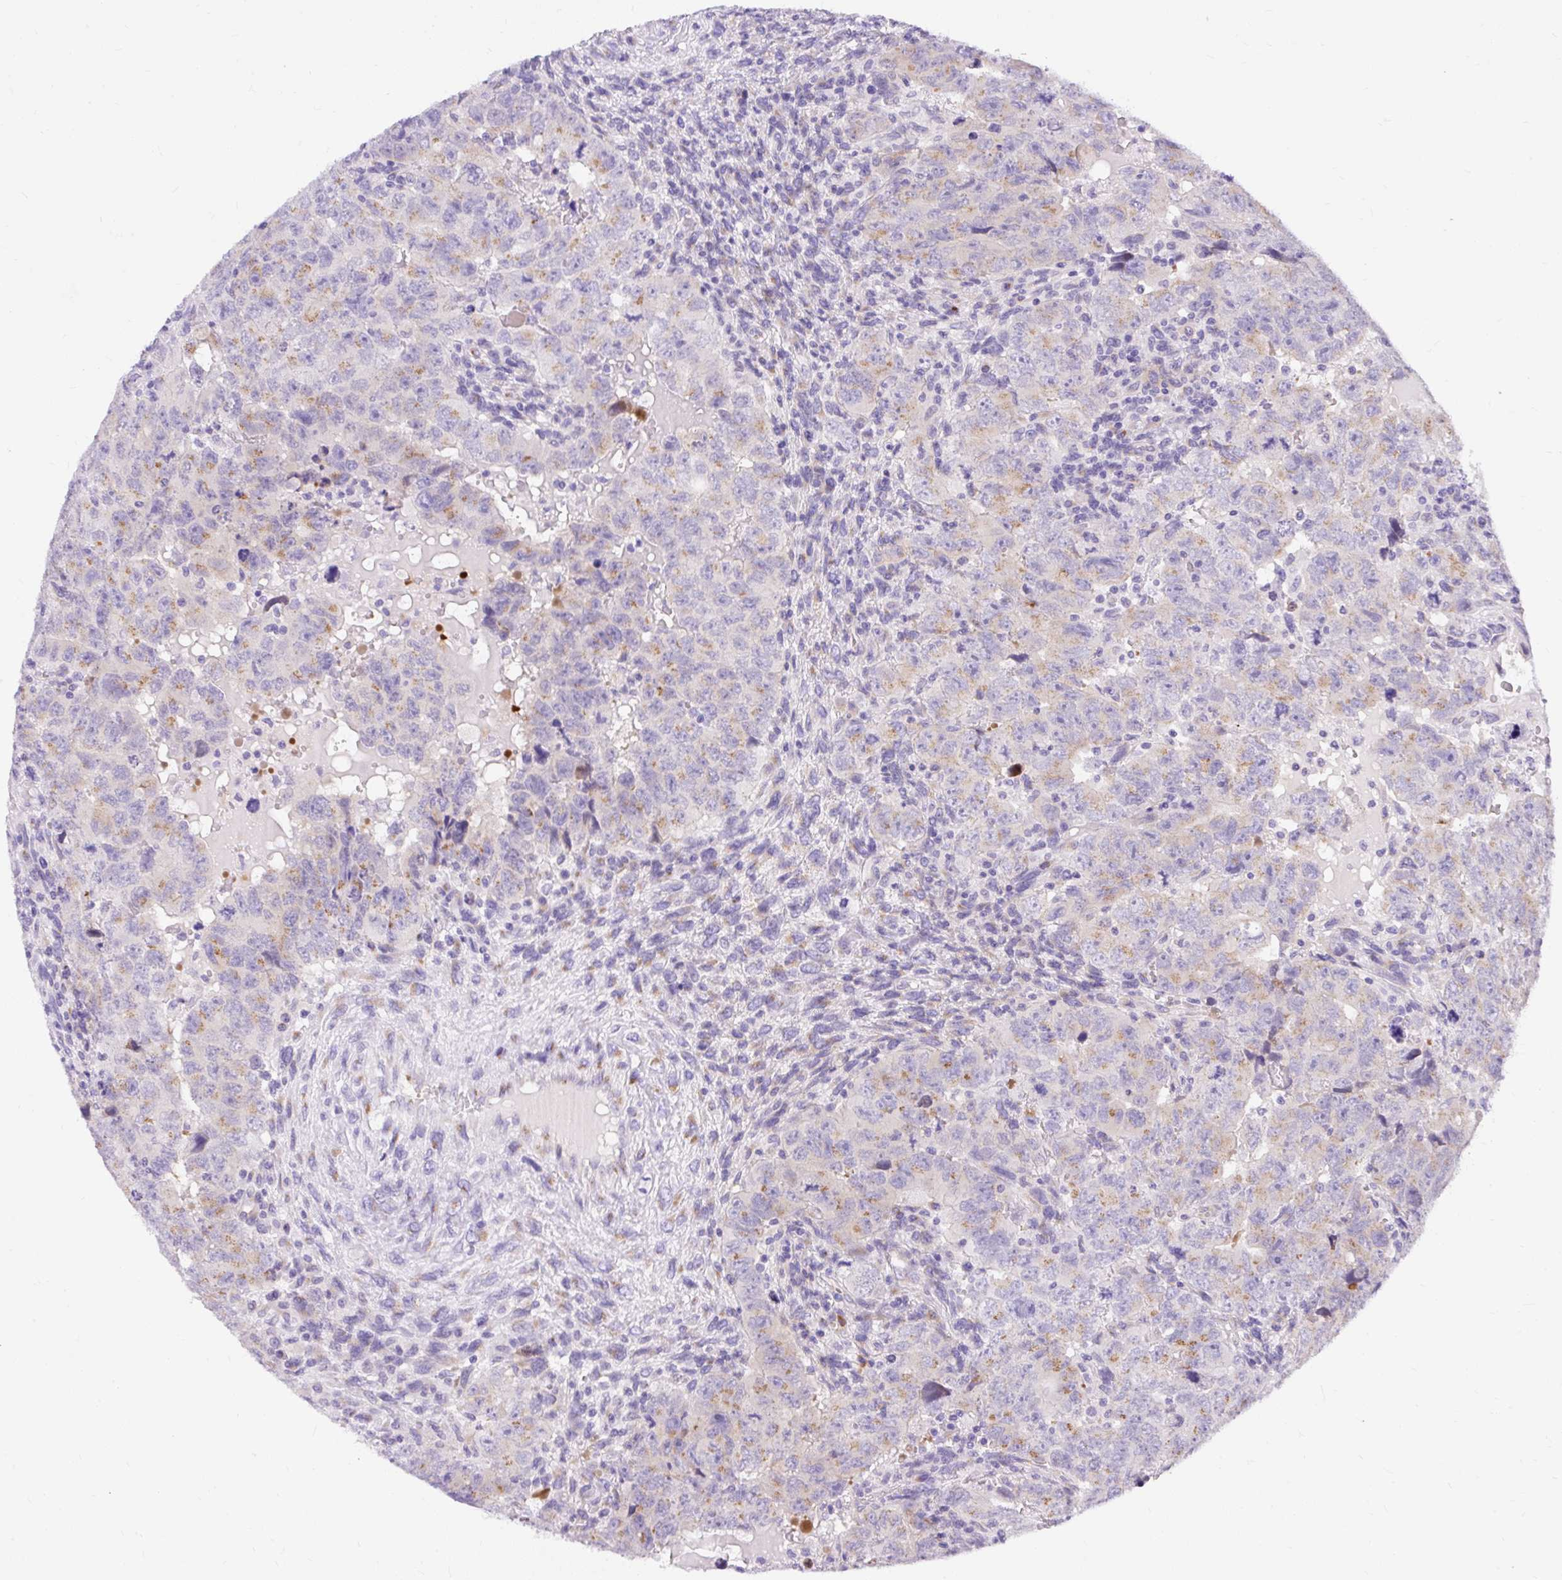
{"staining": {"intensity": "moderate", "quantity": "25%-75%", "location": "cytoplasmic/membranous"}, "tissue": "testis cancer", "cell_type": "Tumor cells", "image_type": "cancer", "snomed": [{"axis": "morphology", "description": "Carcinoma, Embryonal, NOS"}, {"axis": "topography", "description": "Testis"}], "caption": "A brown stain shows moderate cytoplasmic/membranous positivity of a protein in testis cancer tumor cells.", "gene": "GOLGA8A", "patient": {"sex": "male", "age": 24}}